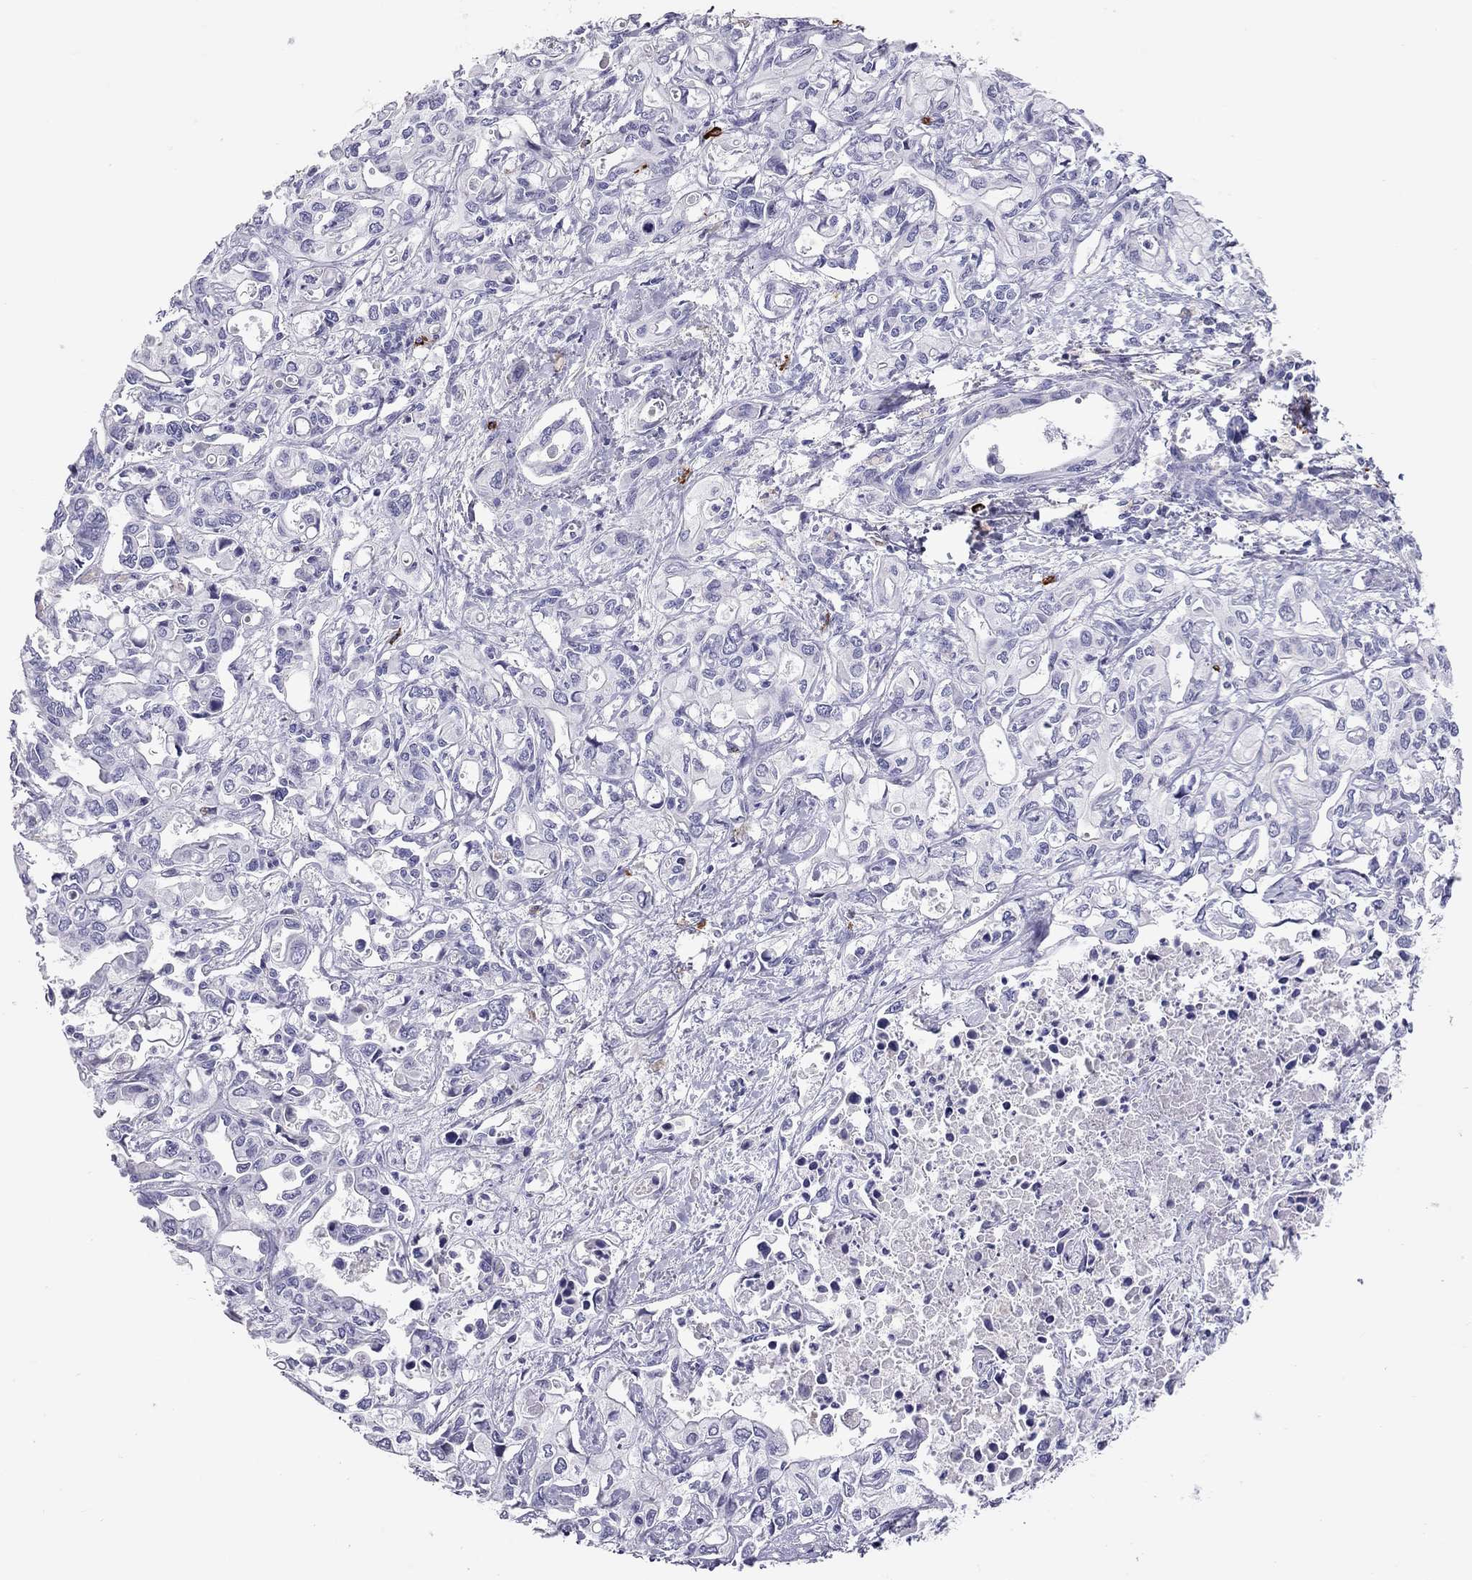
{"staining": {"intensity": "negative", "quantity": "none", "location": "none"}, "tissue": "liver cancer", "cell_type": "Tumor cells", "image_type": "cancer", "snomed": [{"axis": "morphology", "description": "Cholangiocarcinoma"}, {"axis": "topography", "description": "Liver"}], "caption": "Tumor cells are negative for brown protein staining in liver cancer (cholangiocarcinoma).", "gene": "IL17REL", "patient": {"sex": "female", "age": 64}}